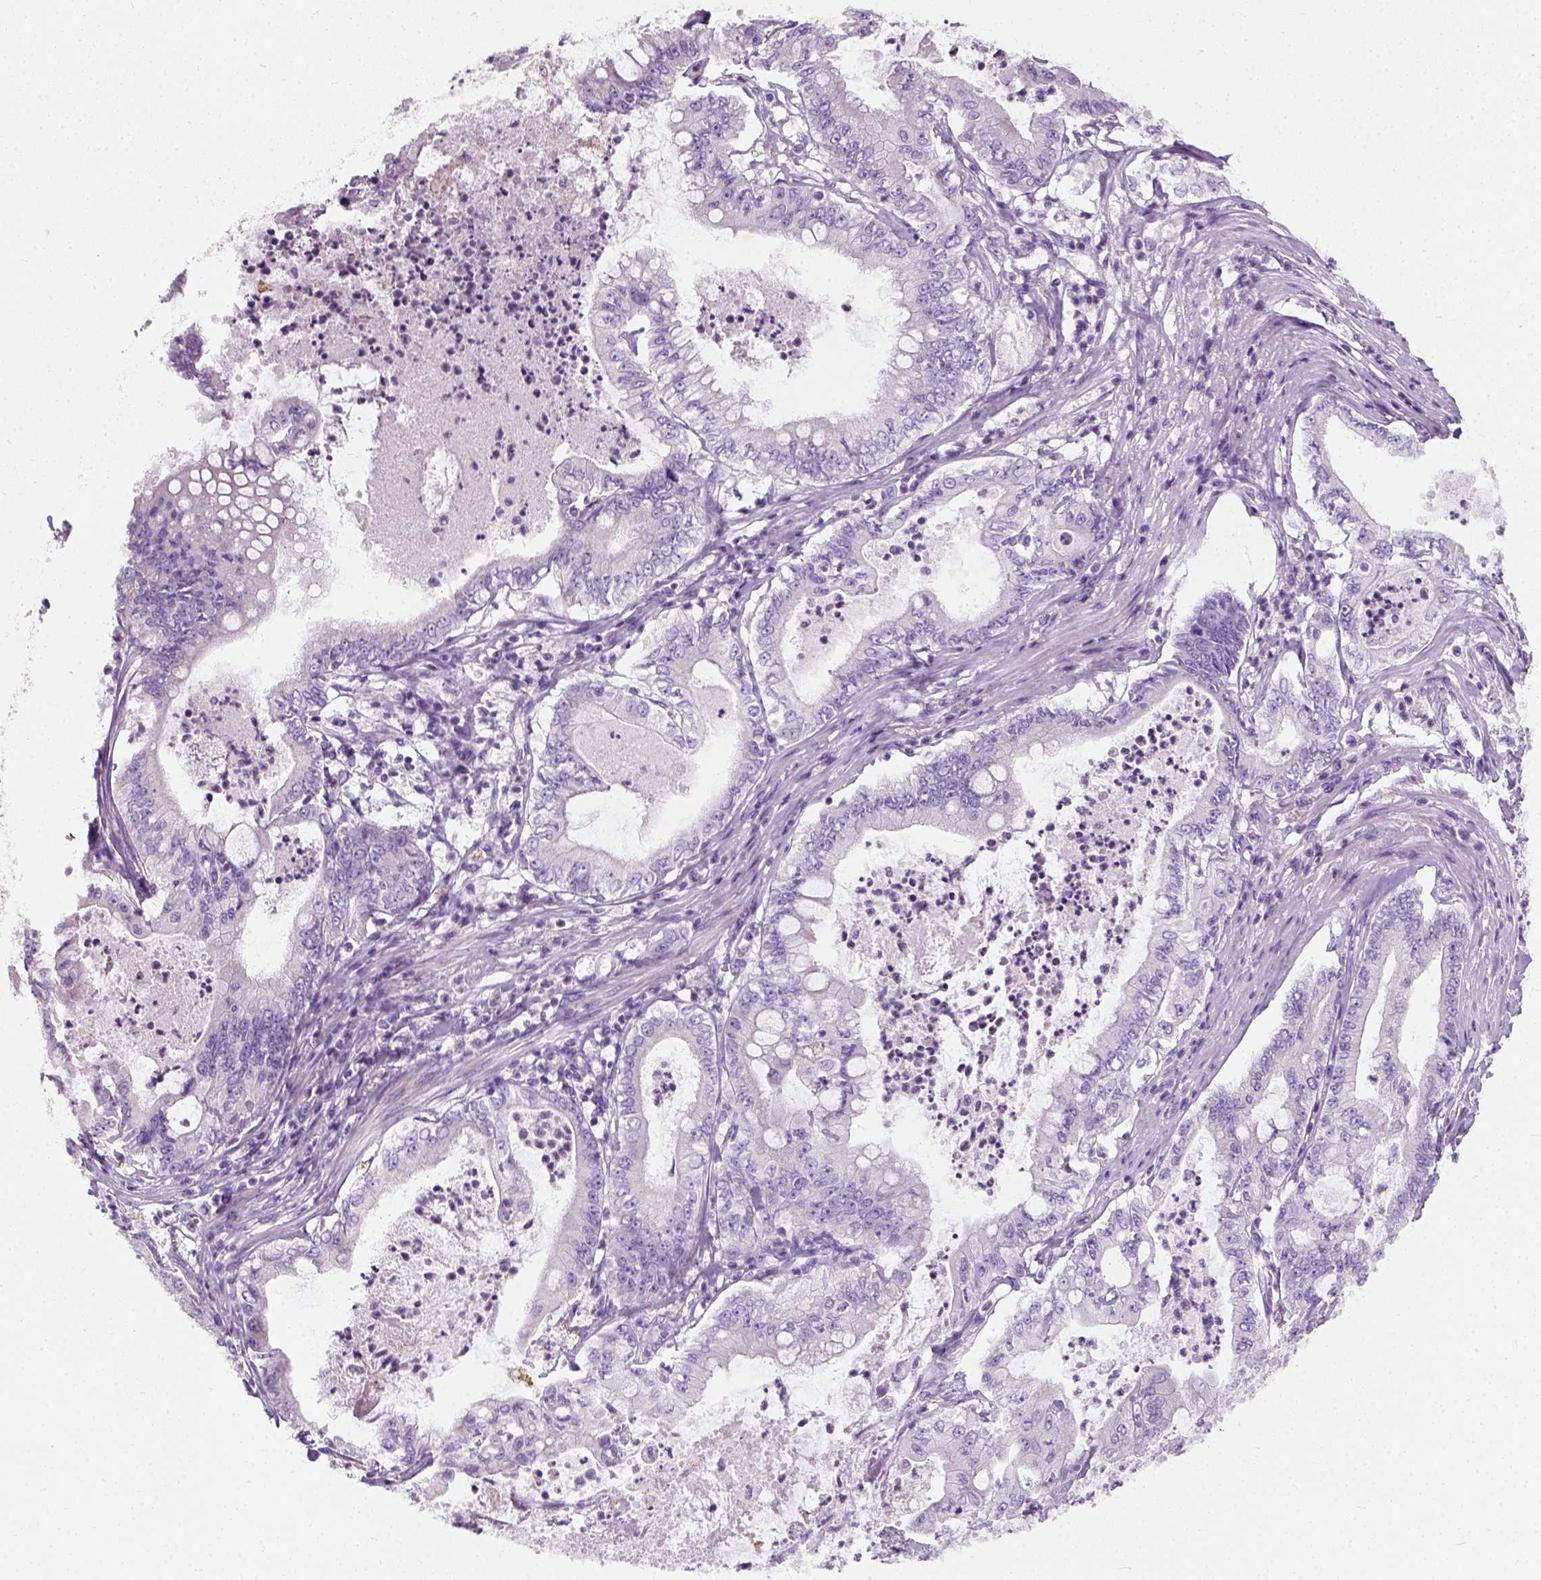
{"staining": {"intensity": "negative", "quantity": "none", "location": "none"}, "tissue": "pancreatic cancer", "cell_type": "Tumor cells", "image_type": "cancer", "snomed": [{"axis": "morphology", "description": "Adenocarcinoma, NOS"}, {"axis": "topography", "description": "Pancreas"}], "caption": "DAB immunohistochemical staining of adenocarcinoma (pancreatic) displays no significant positivity in tumor cells.", "gene": "CHODL", "patient": {"sex": "male", "age": 71}}